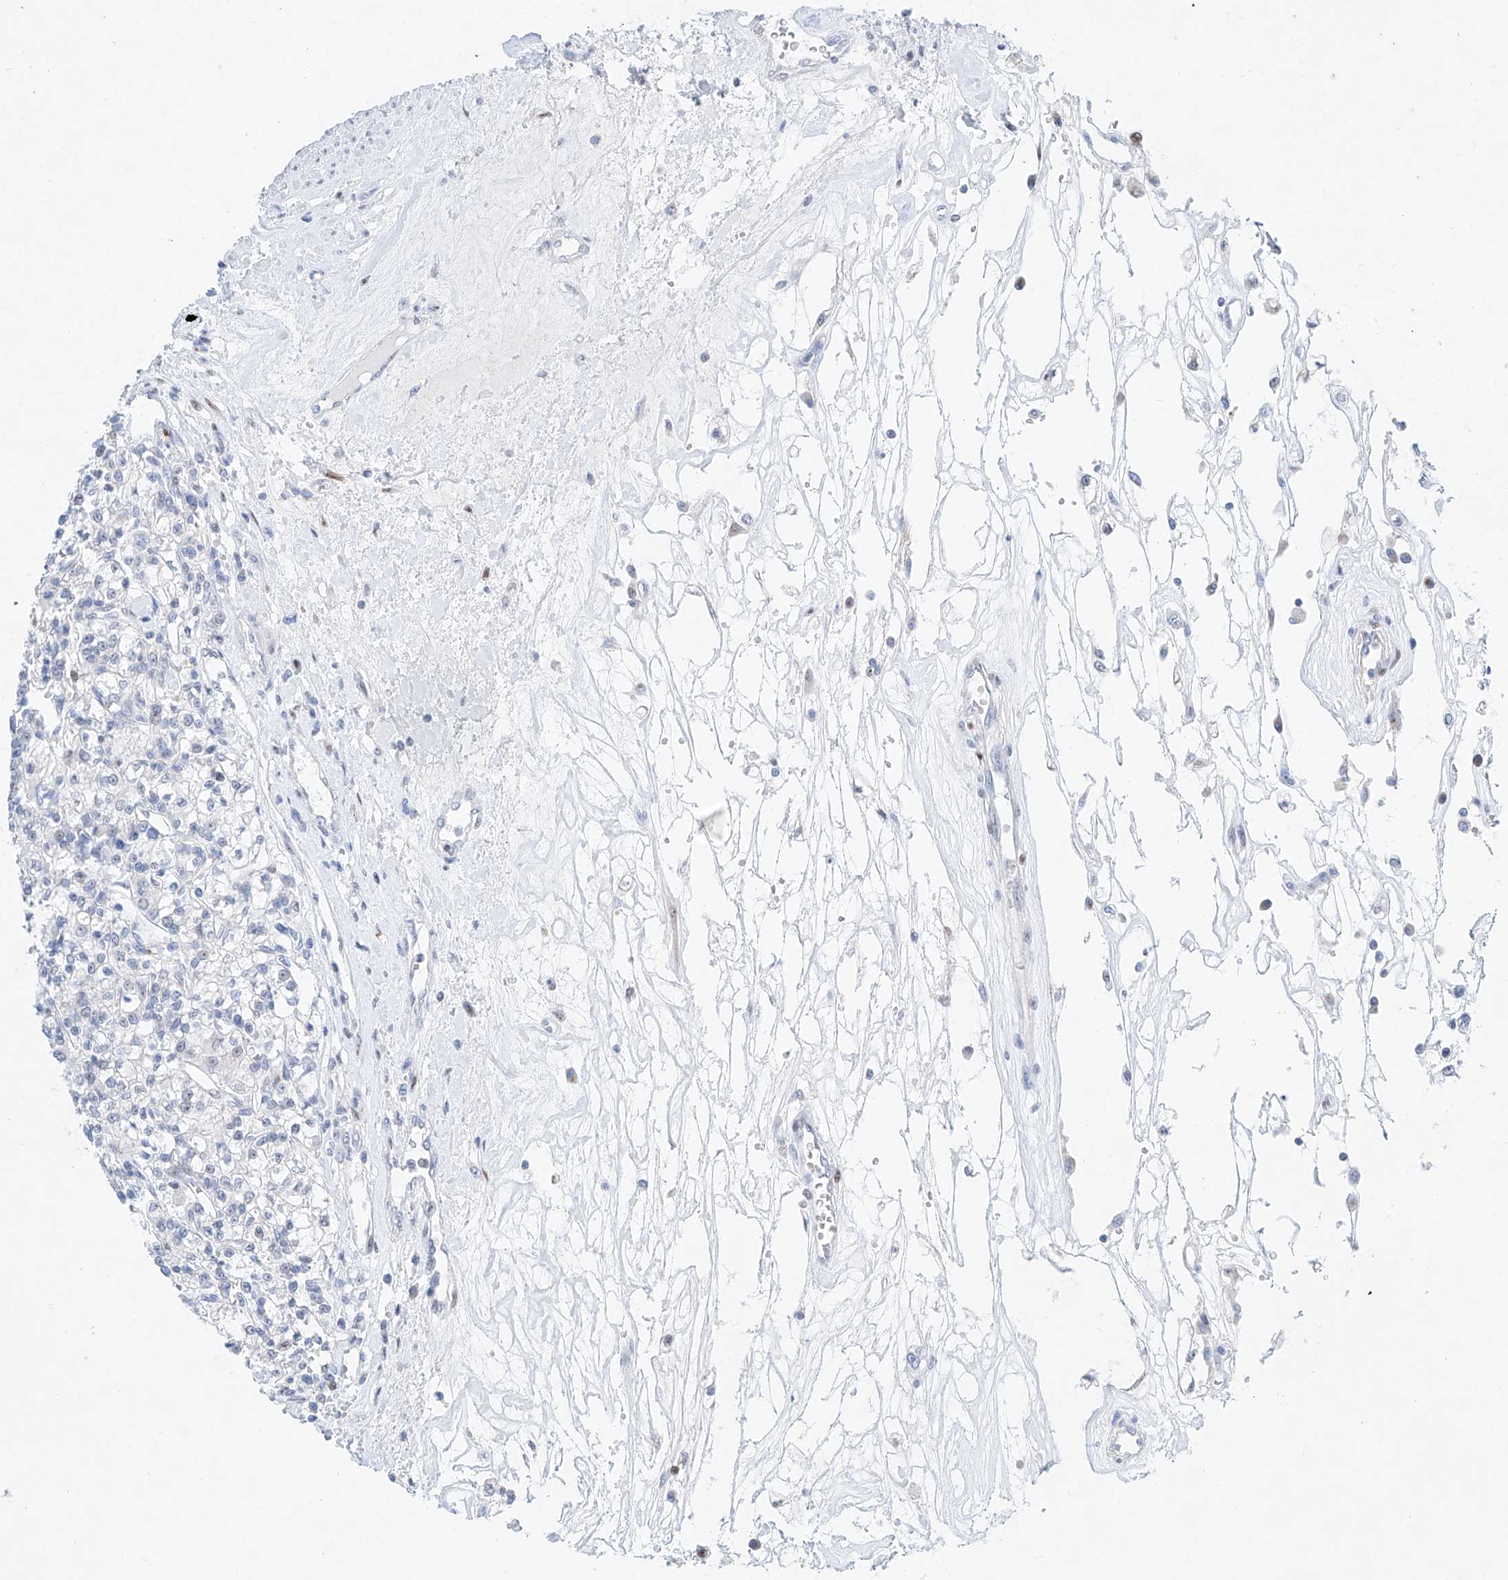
{"staining": {"intensity": "negative", "quantity": "none", "location": "none"}, "tissue": "renal cancer", "cell_type": "Tumor cells", "image_type": "cancer", "snomed": [{"axis": "morphology", "description": "Adenocarcinoma, NOS"}, {"axis": "topography", "description": "Kidney"}], "caption": "Tumor cells are negative for protein expression in human renal cancer.", "gene": "NT5C3B", "patient": {"sex": "female", "age": 59}}